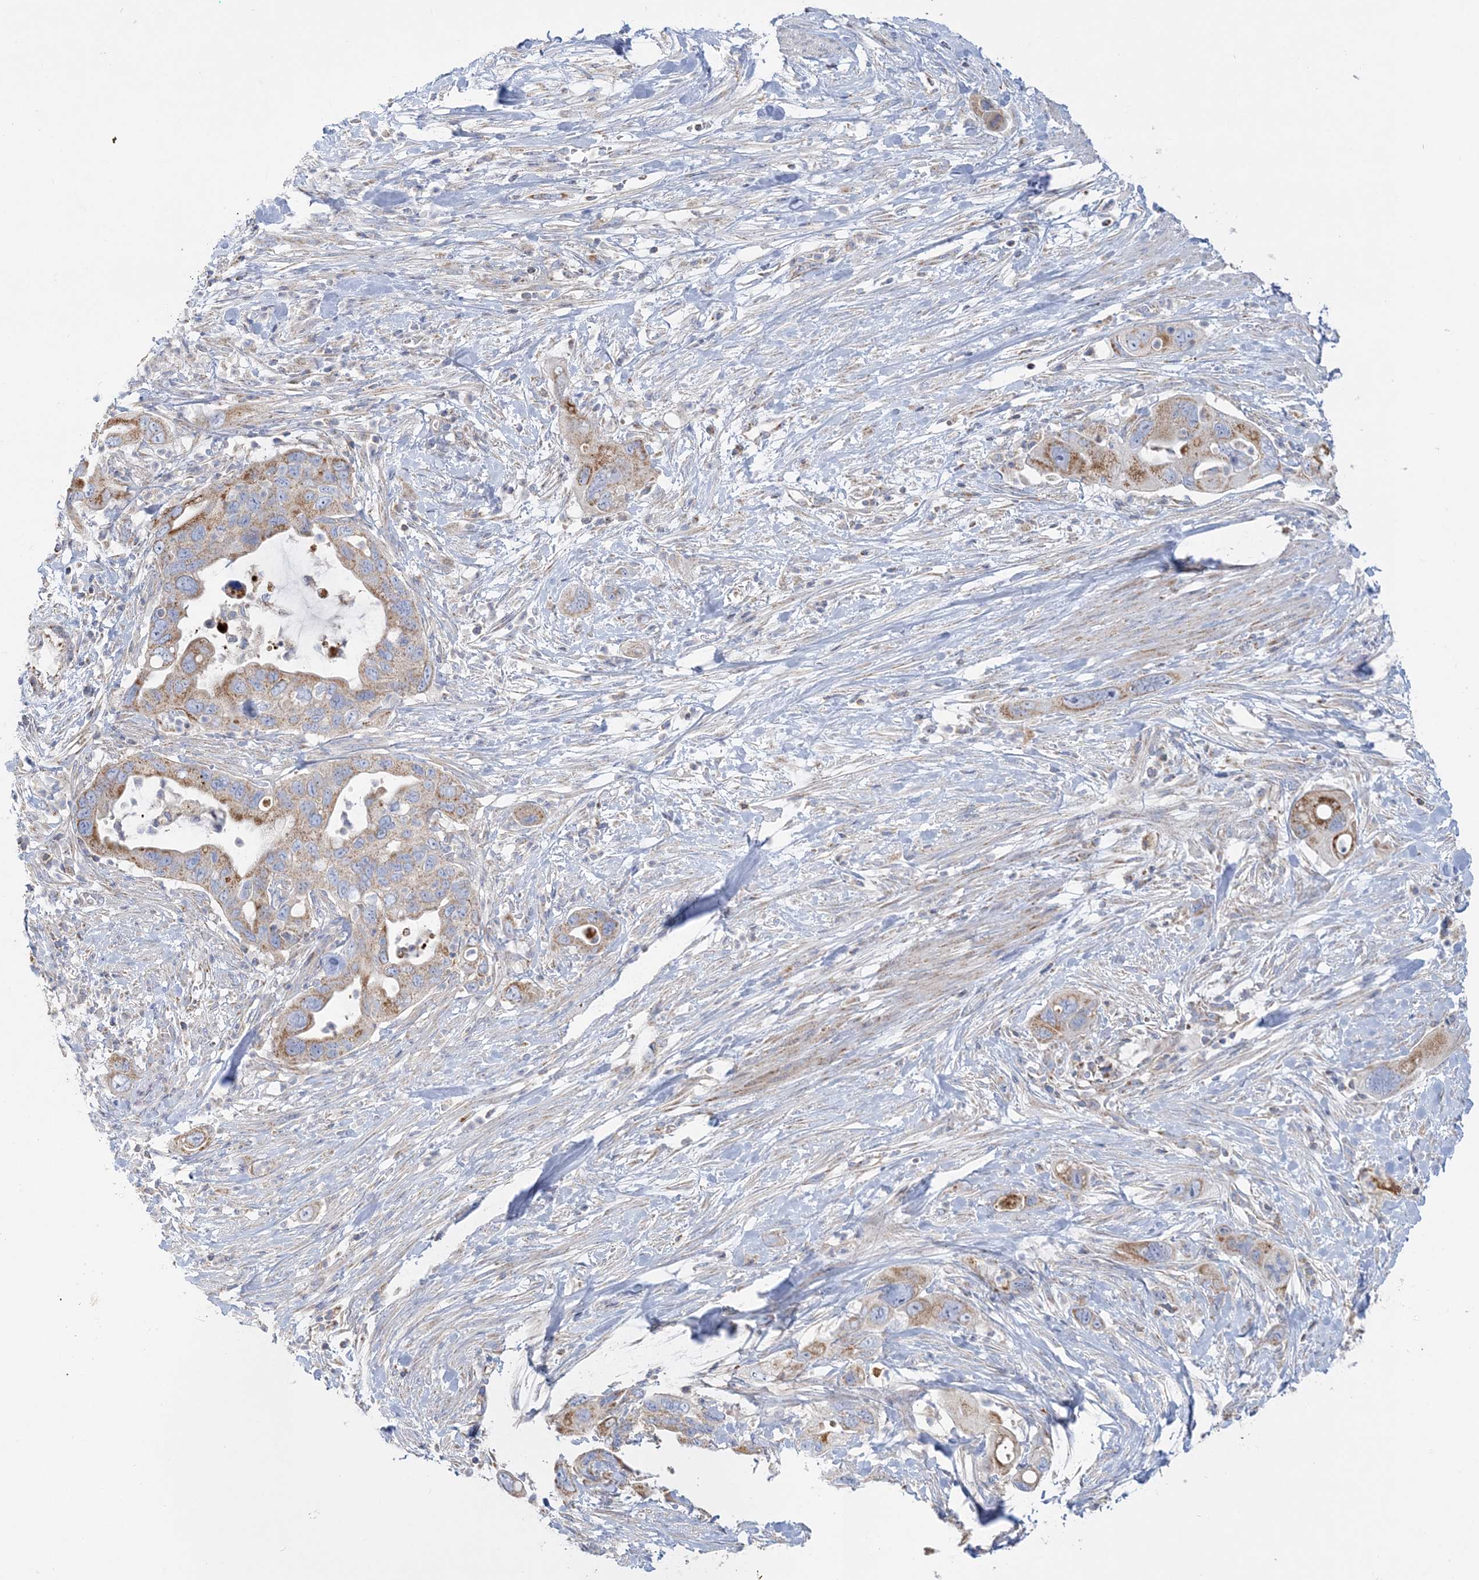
{"staining": {"intensity": "moderate", "quantity": ">75%", "location": "cytoplasmic/membranous"}, "tissue": "pancreatic cancer", "cell_type": "Tumor cells", "image_type": "cancer", "snomed": [{"axis": "morphology", "description": "Adenocarcinoma, NOS"}, {"axis": "topography", "description": "Pancreas"}], "caption": "This is a micrograph of immunohistochemistry staining of adenocarcinoma (pancreatic), which shows moderate expression in the cytoplasmic/membranous of tumor cells.", "gene": "TBC1D14", "patient": {"sex": "female", "age": 71}}